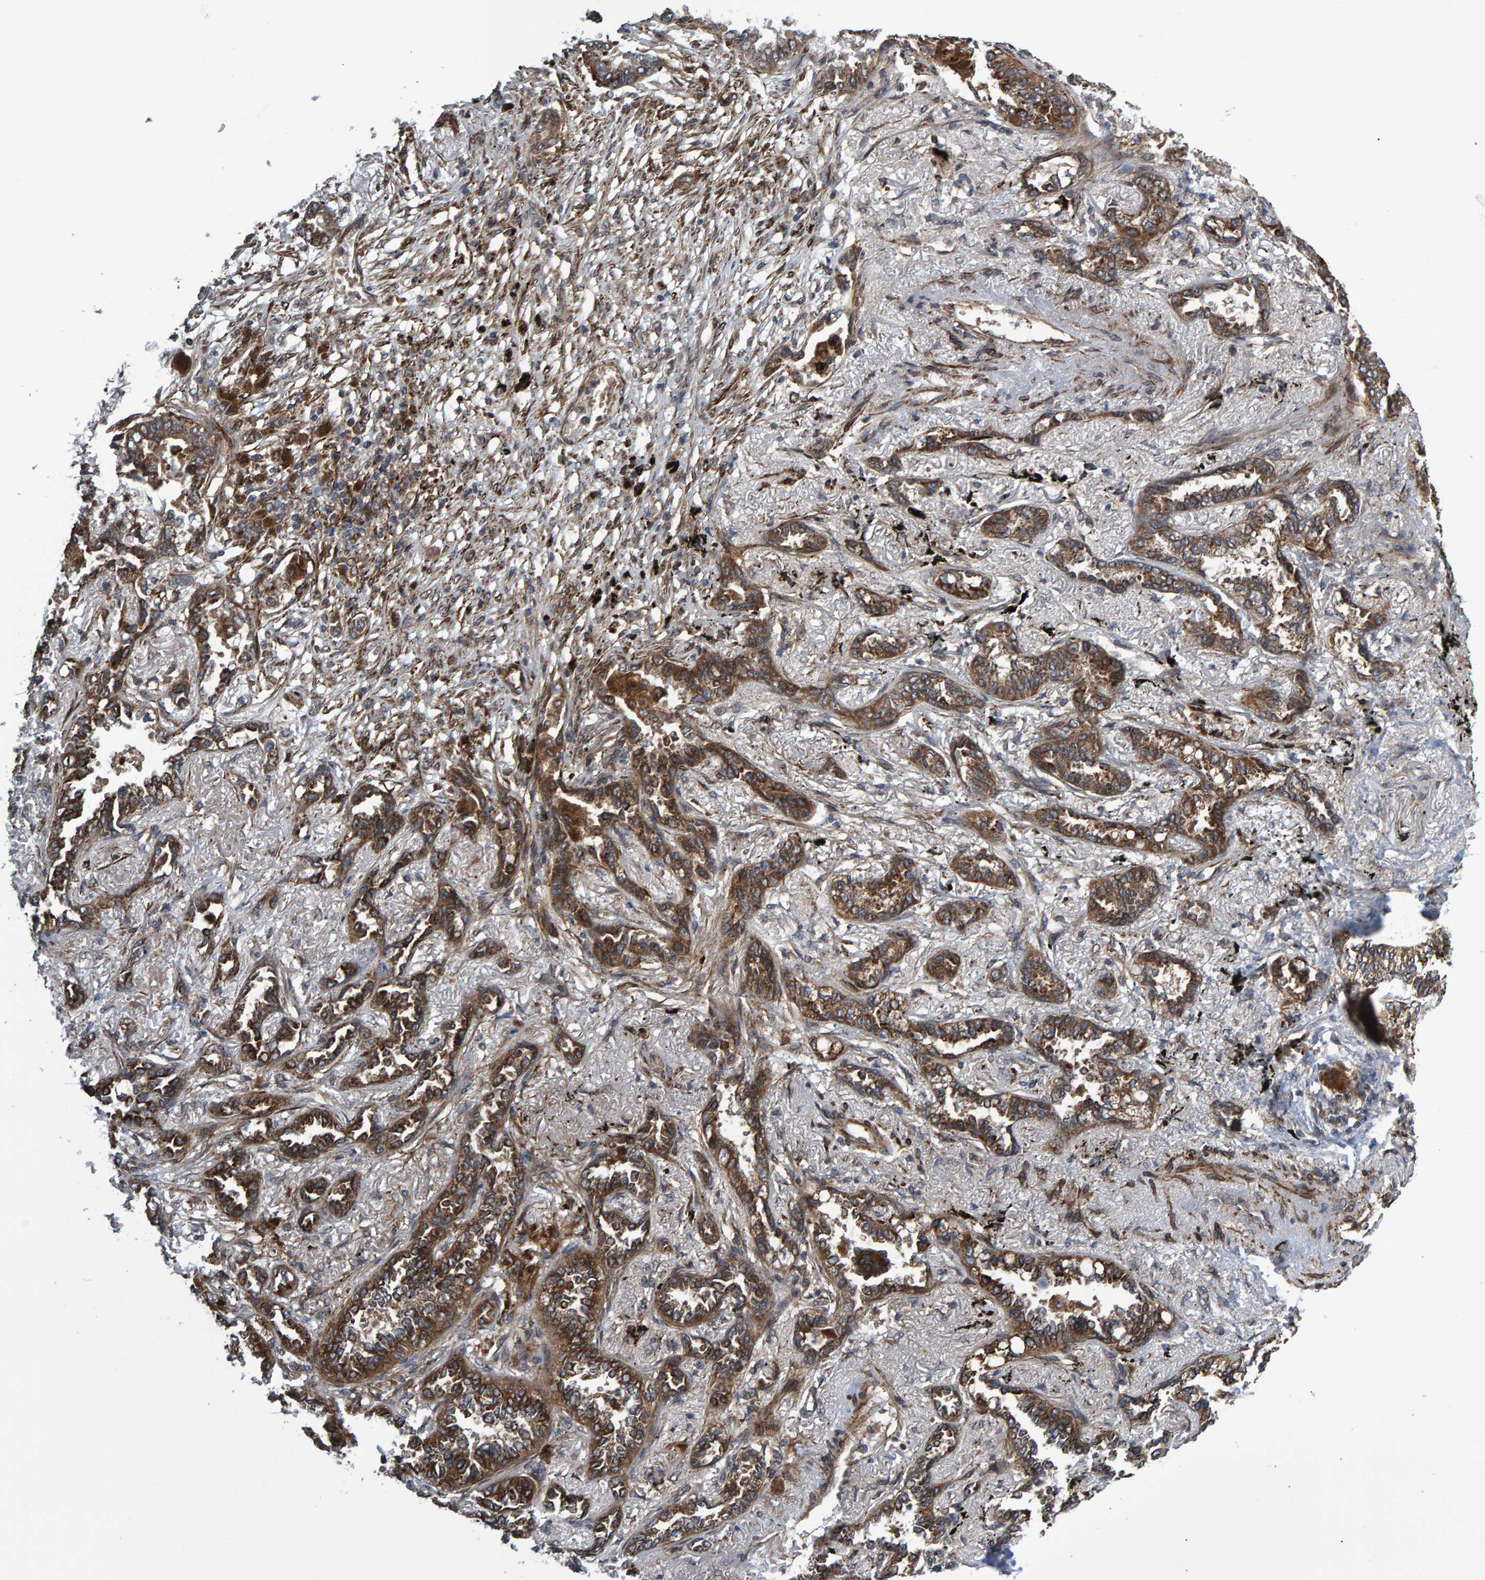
{"staining": {"intensity": "moderate", "quantity": ">75%", "location": "cytoplasmic/membranous"}, "tissue": "lung cancer", "cell_type": "Tumor cells", "image_type": "cancer", "snomed": [{"axis": "morphology", "description": "Adenocarcinoma, NOS"}, {"axis": "topography", "description": "Lung"}], "caption": "The image displays staining of lung cancer (adenocarcinoma), revealing moderate cytoplasmic/membranous protein staining (brown color) within tumor cells.", "gene": "ATP6V1H", "patient": {"sex": "male", "age": 59}}